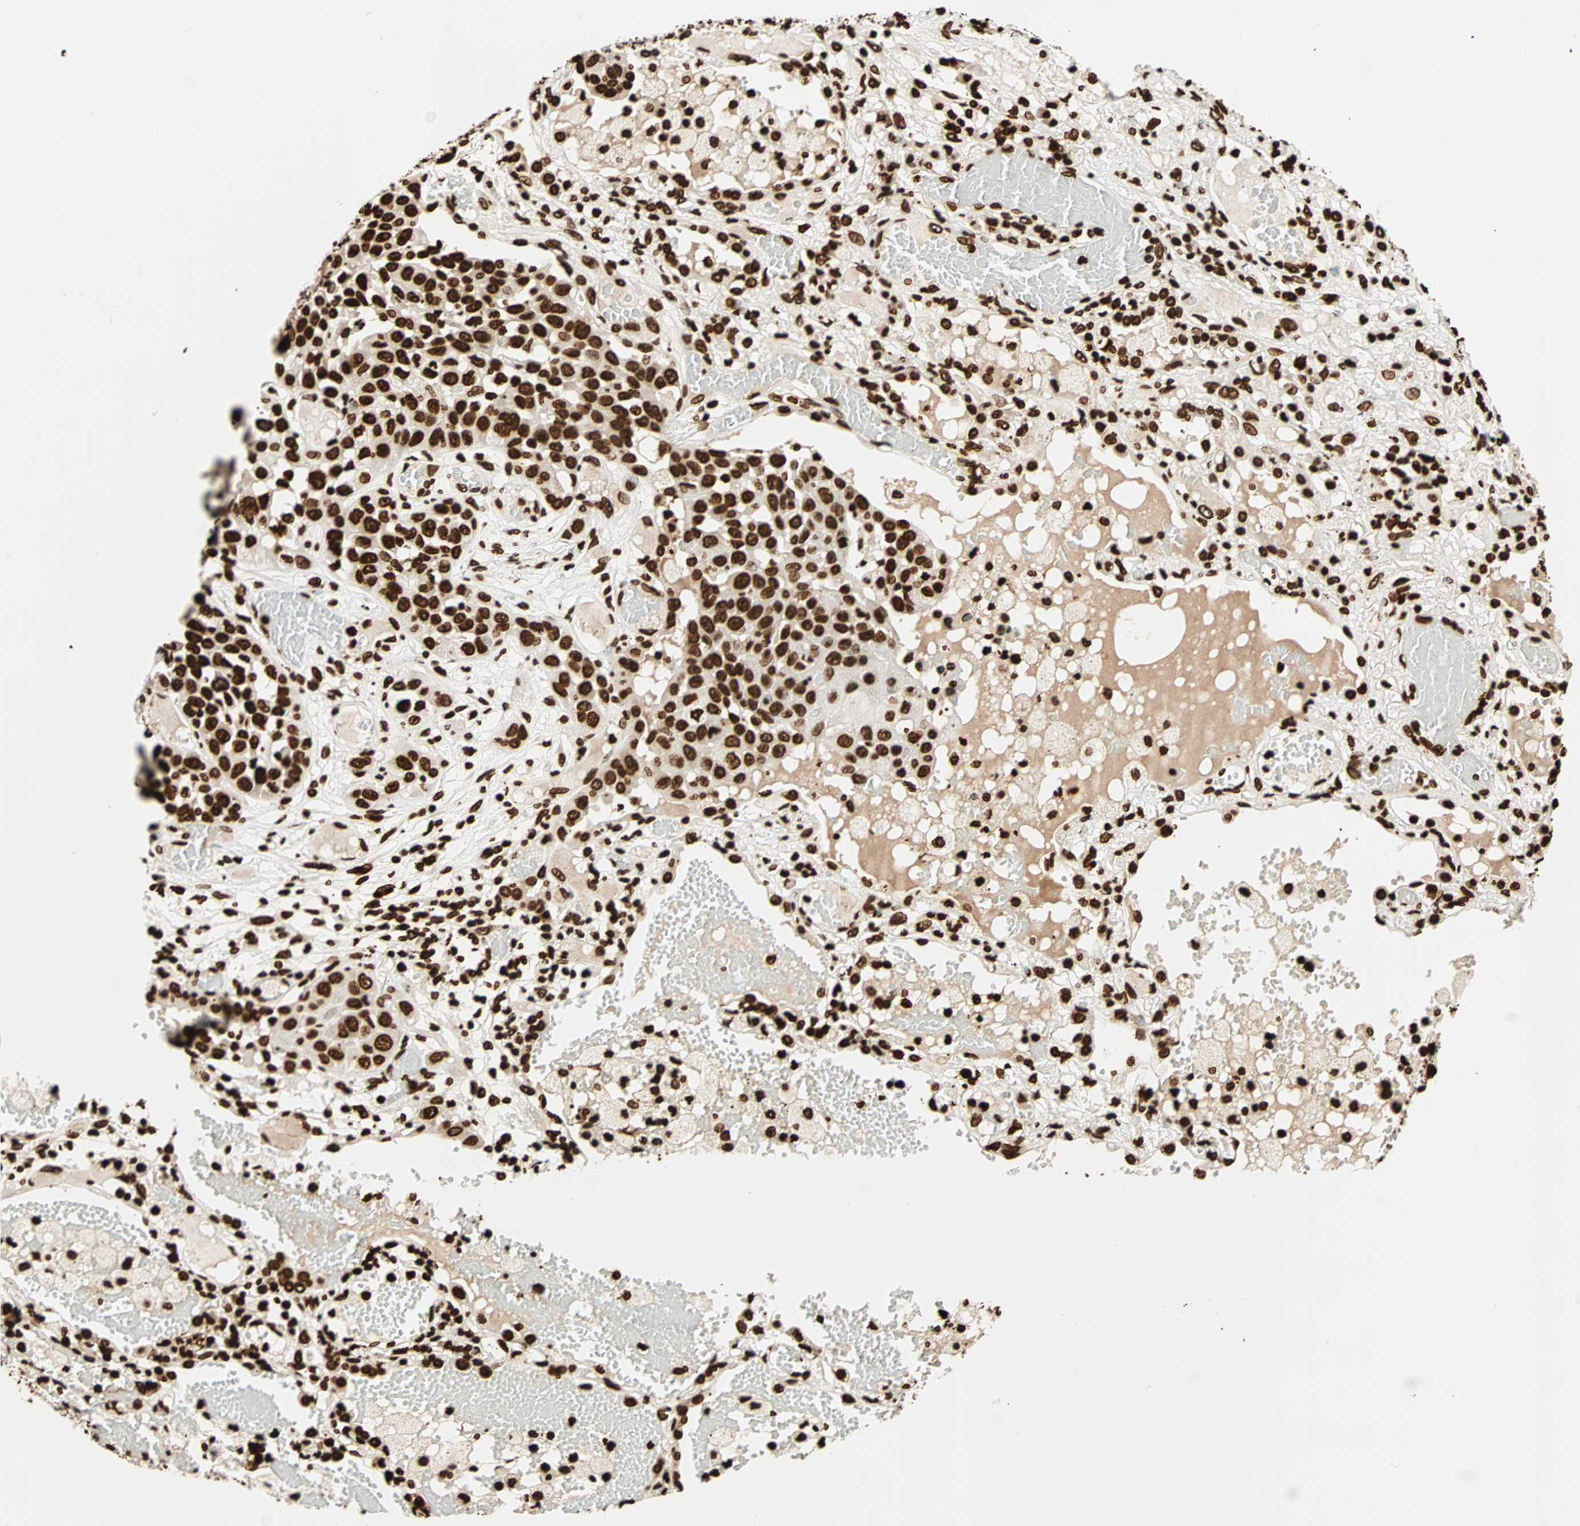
{"staining": {"intensity": "strong", "quantity": ">75%", "location": "nuclear"}, "tissue": "lung cancer", "cell_type": "Tumor cells", "image_type": "cancer", "snomed": [{"axis": "morphology", "description": "Squamous cell carcinoma, NOS"}, {"axis": "topography", "description": "Lung"}], "caption": "Tumor cells display high levels of strong nuclear expression in approximately >75% of cells in lung cancer.", "gene": "GLI2", "patient": {"sex": "male", "age": 71}}